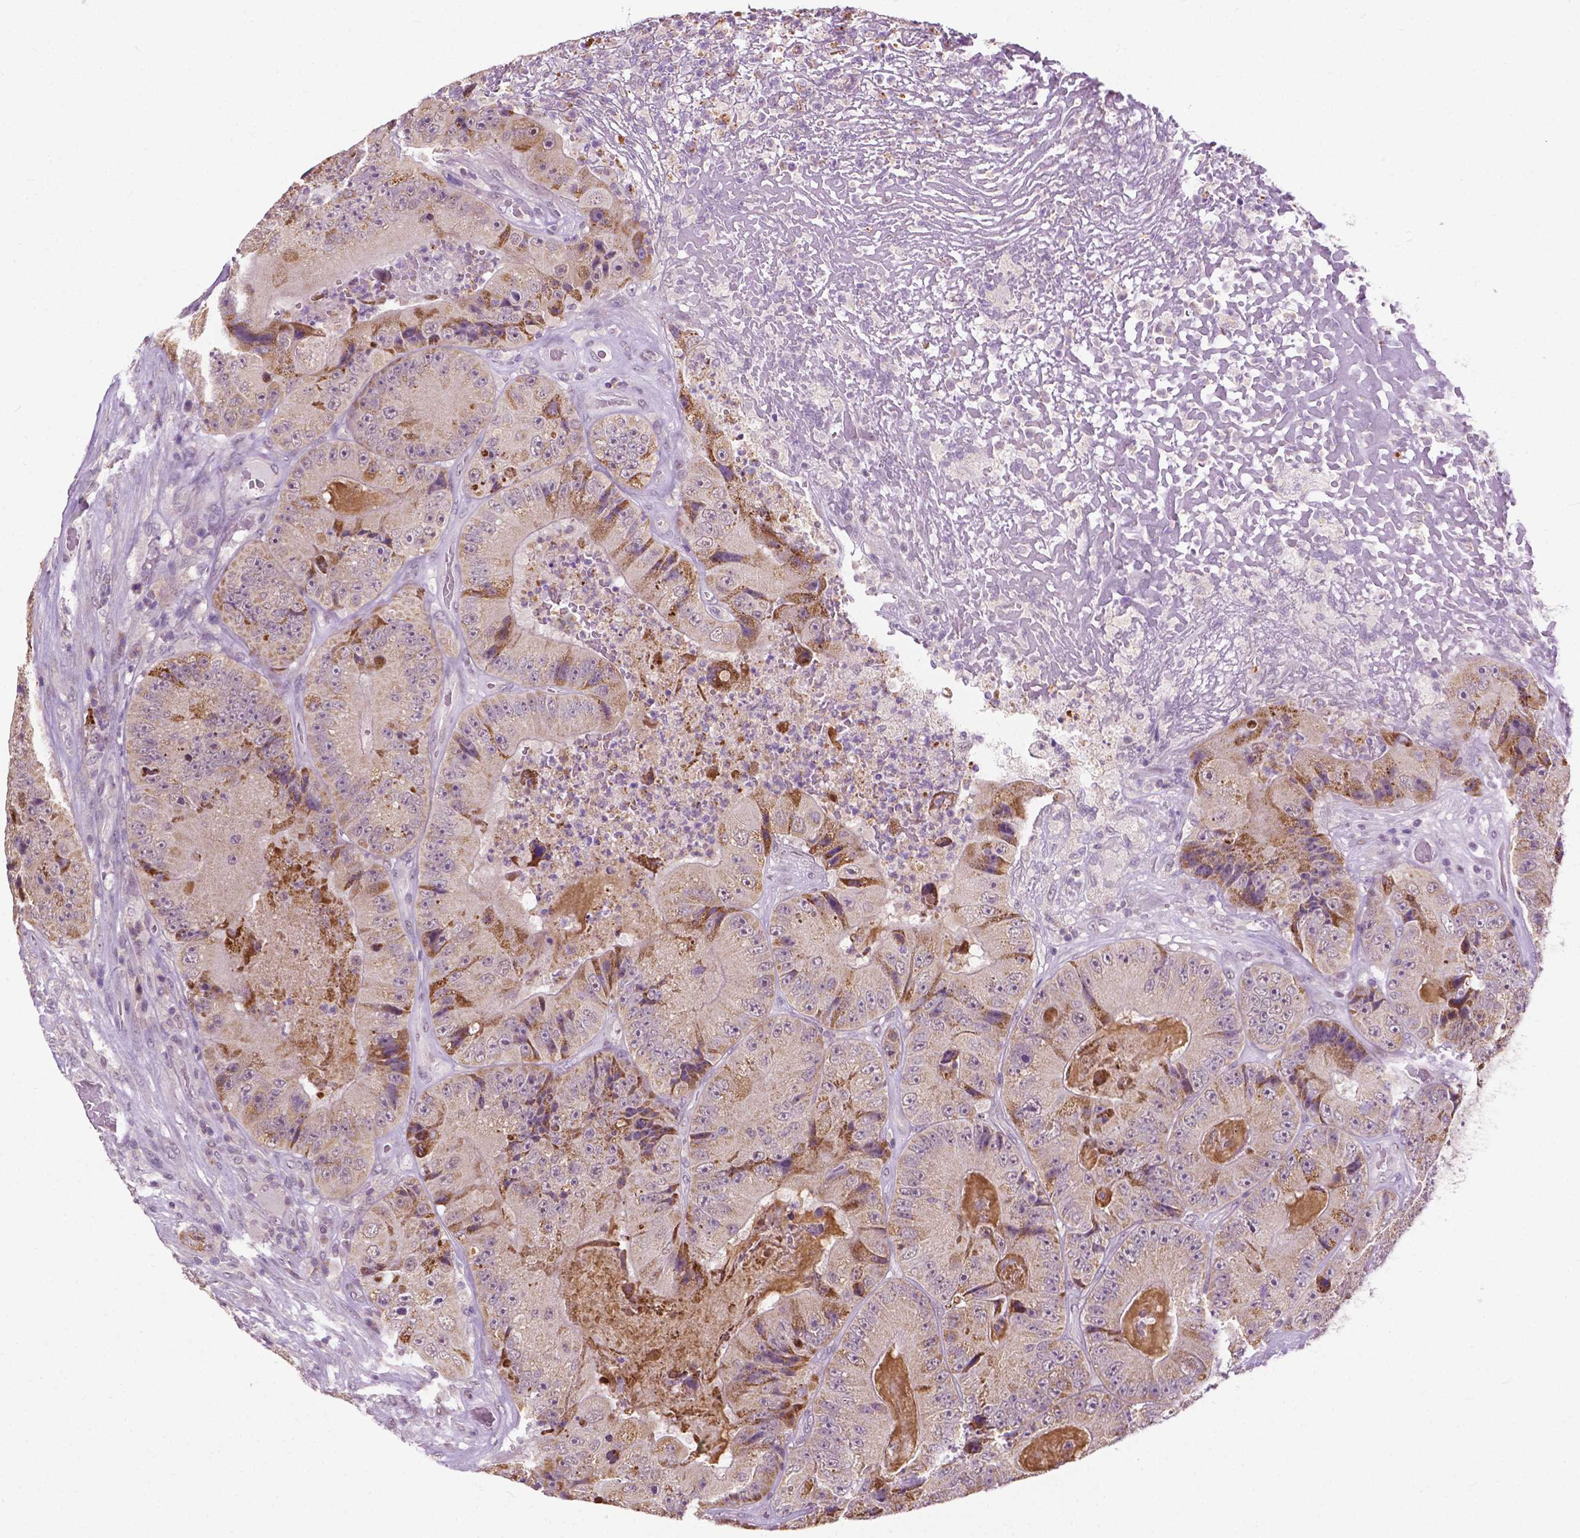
{"staining": {"intensity": "moderate", "quantity": "<25%", "location": "cytoplasmic/membranous"}, "tissue": "colorectal cancer", "cell_type": "Tumor cells", "image_type": "cancer", "snomed": [{"axis": "morphology", "description": "Adenocarcinoma, NOS"}, {"axis": "topography", "description": "Colon"}], "caption": "The micrograph displays staining of adenocarcinoma (colorectal), revealing moderate cytoplasmic/membranous protein staining (brown color) within tumor cells.", "gene": "TTC9B", "patient": {"sex": "female", "age": 86}}